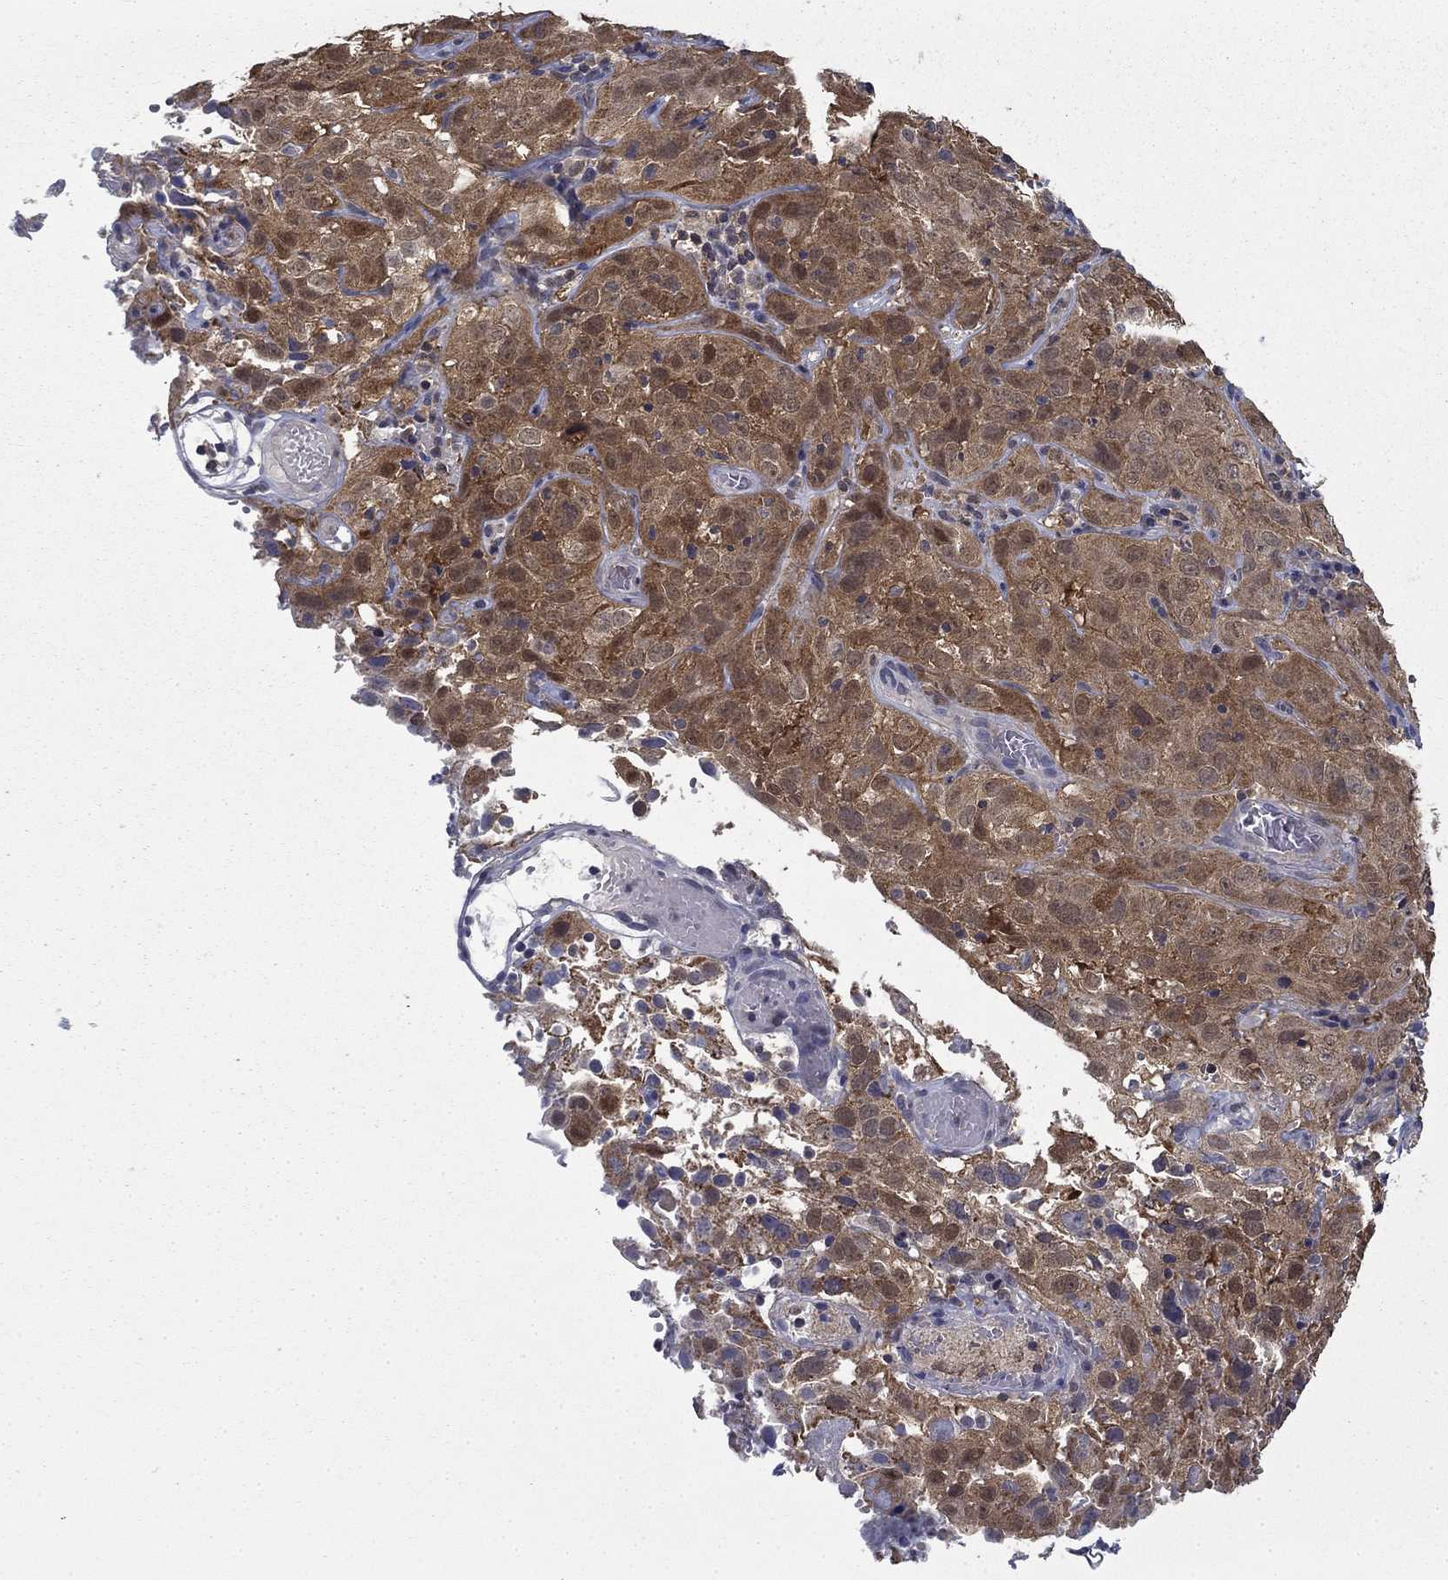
{"staining": {"intensity": "moderate", "quantity": ">75%", "location": "cytoplasmic/membranous"}, "tissue": "cervical cancer", "cell_type": "Tumor cells", "image_type": "cancer", "snomed": [{"axis": "morphology", "description": "Squamous cell carcinoma, NOS"}, {"axis": "topography", "description": "Cervix"}], "caption": "Cervical squamous cell carcinoma tissue demonstrates moderate cytoplasmic/membranous positivity in about >75% of tumor cells (DAB IHC, brown staining for protein, blue staining for nuclei).", "gene": "NIT2", "patient": {"sex": "female", "age": 32}}